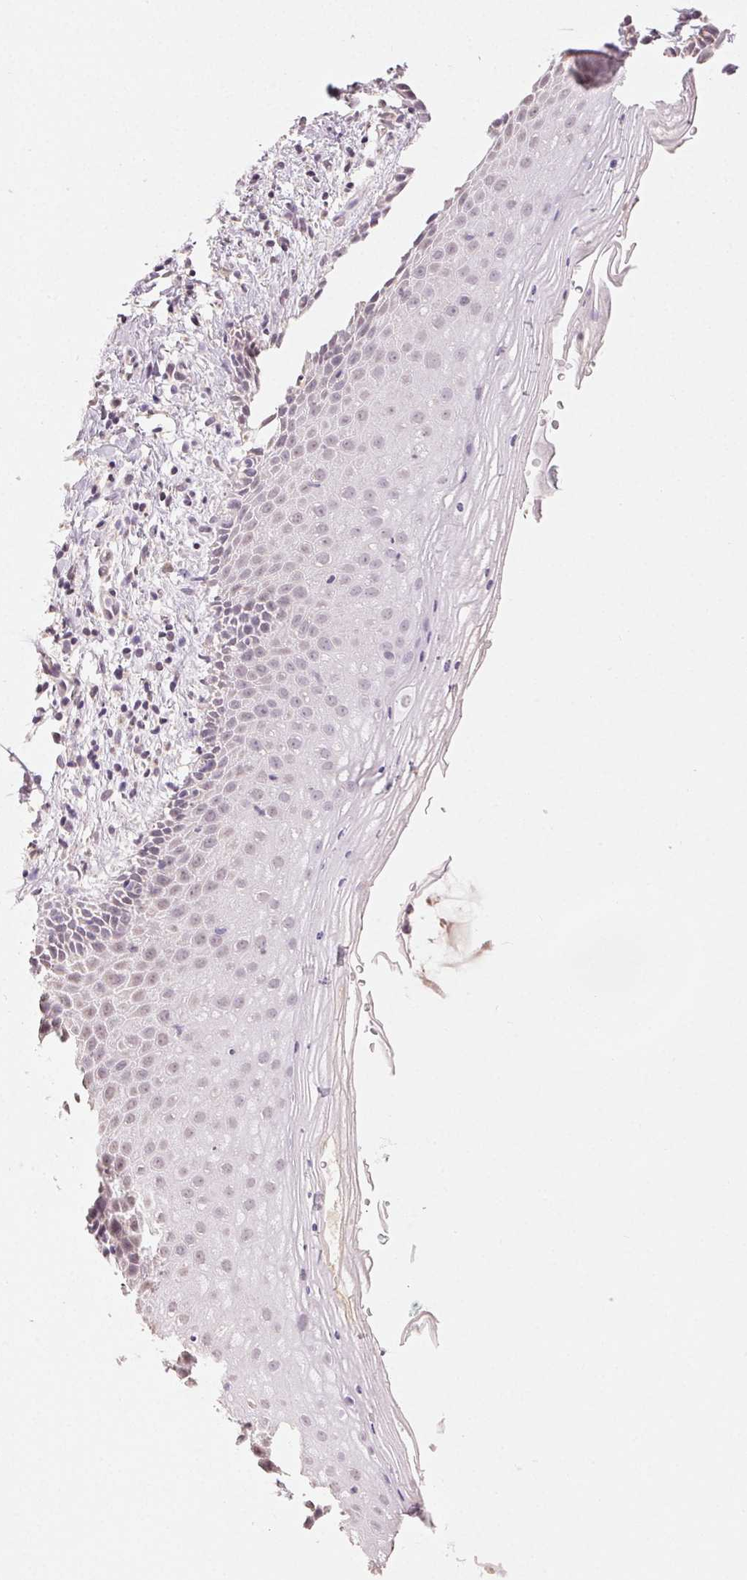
{"staining": {"intensity": "negative", "quantity": "none", "location": "none"}, "tissue": "vagina", "cell_type": "Squamous epithelial cells", "image_type": "normal", "snomed": [{"axis": "morphology", "description": "Normal tissue, NOS"}, {"axis": "topography", "description": "Vagina"}], "caption": "This is an immunohistochemistry (IHC) micrograph of normal vagina. There is no expression in squamous epithelial cells.", "gene": "CLASP1", "patient": {"sex": "female", "age": 51}}